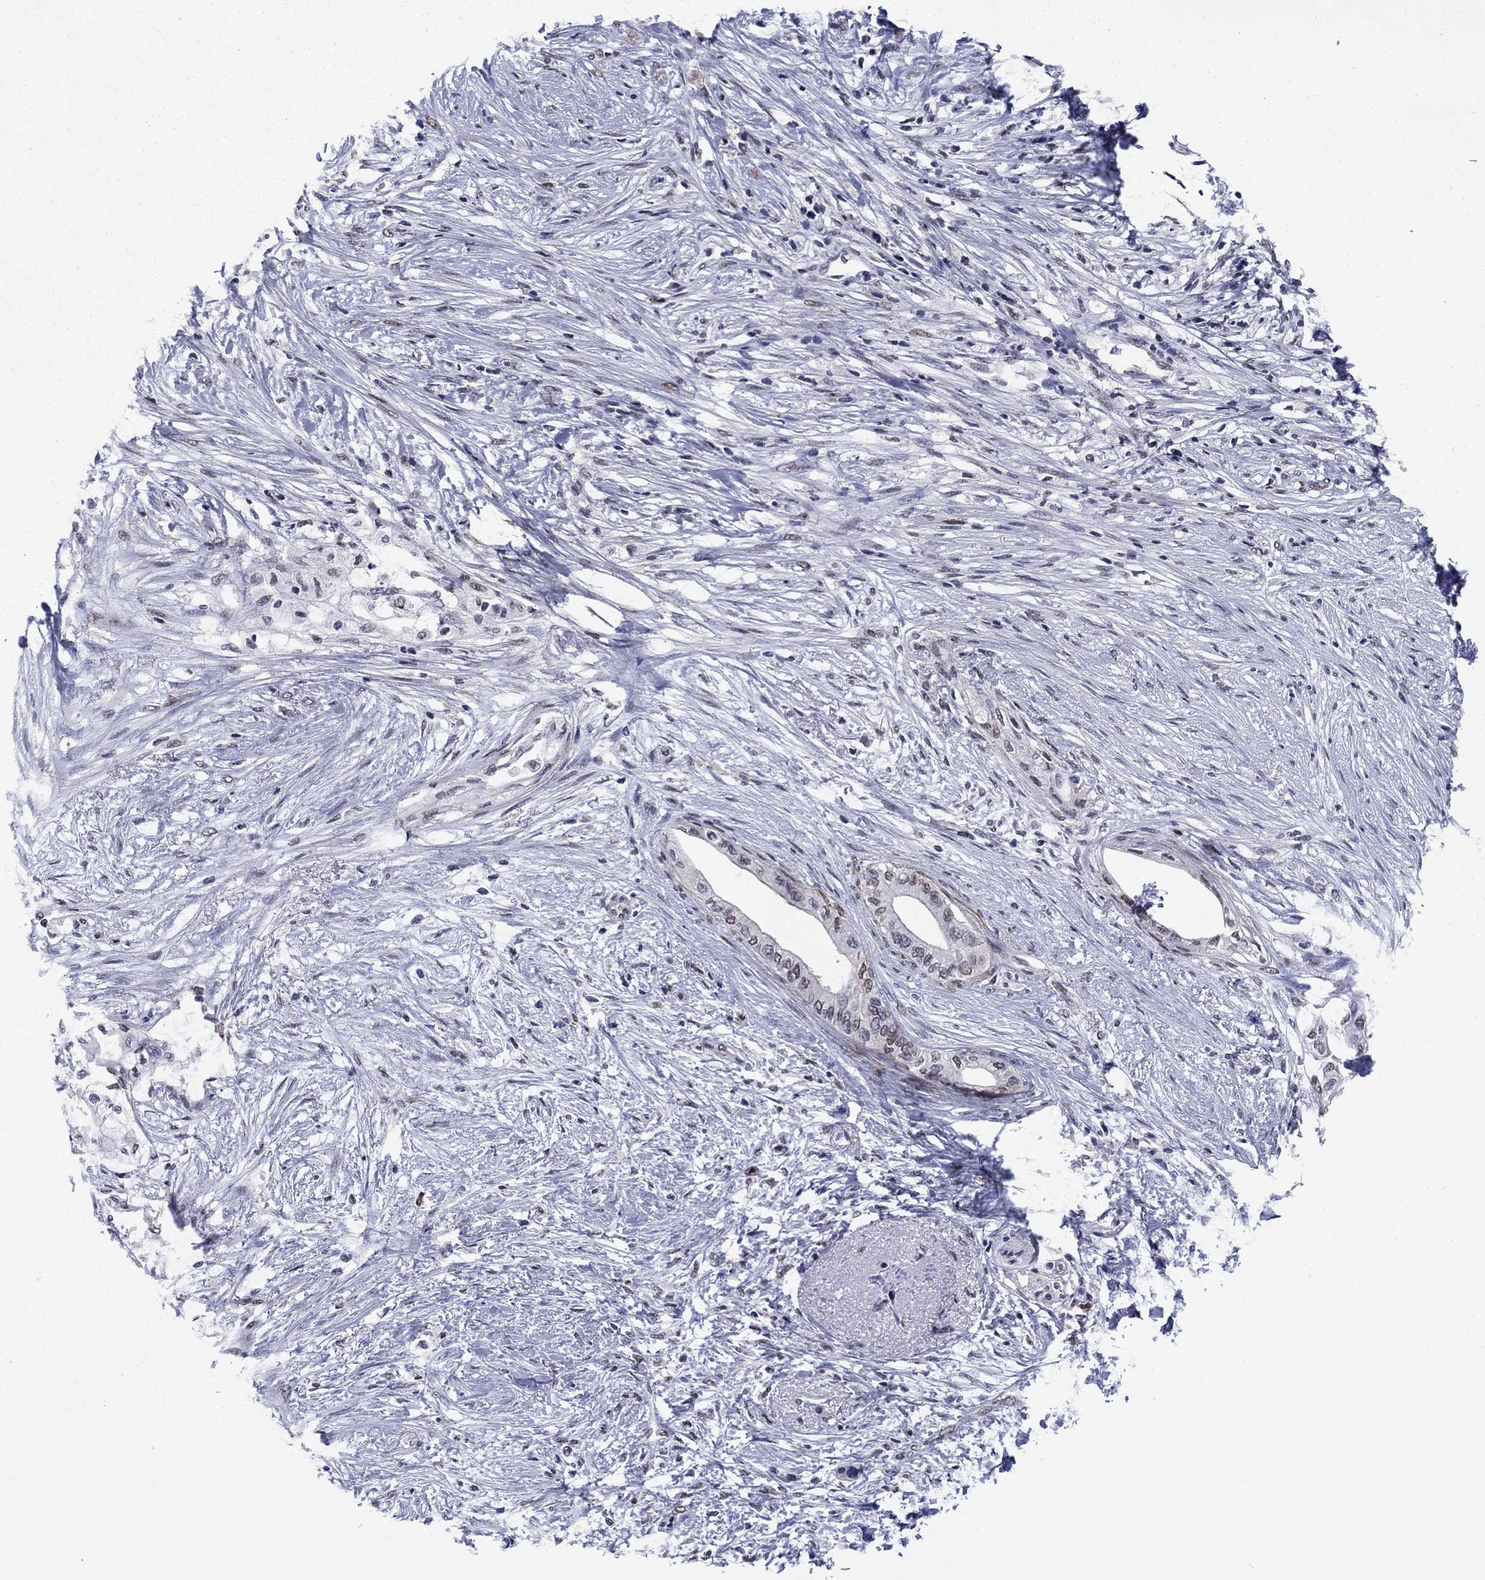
{"staining": {"intensity": "negative", "quantity": "none", "location": "none"}, "tissue": "pancreatic cancer", "cell_type": "Tumor cells", "image_type": "cancer", "snomed": [{"axis": "morphology", "description": "Normal tissue, NOS"}, {"axis": "morphology", "description": "Adenocarcinoma, NOS"}, {"axis": "topography", "description": "Pancreas"}, {"axis": "topography", "description": "Duodenum"}], "caption": "Adenocarcinoma (pancreatic) was stained to show a protein in brown. There is no significant staining in tumor cells.", "gene": "TYMS", "patient": {"sex": "female", "age": 60}}